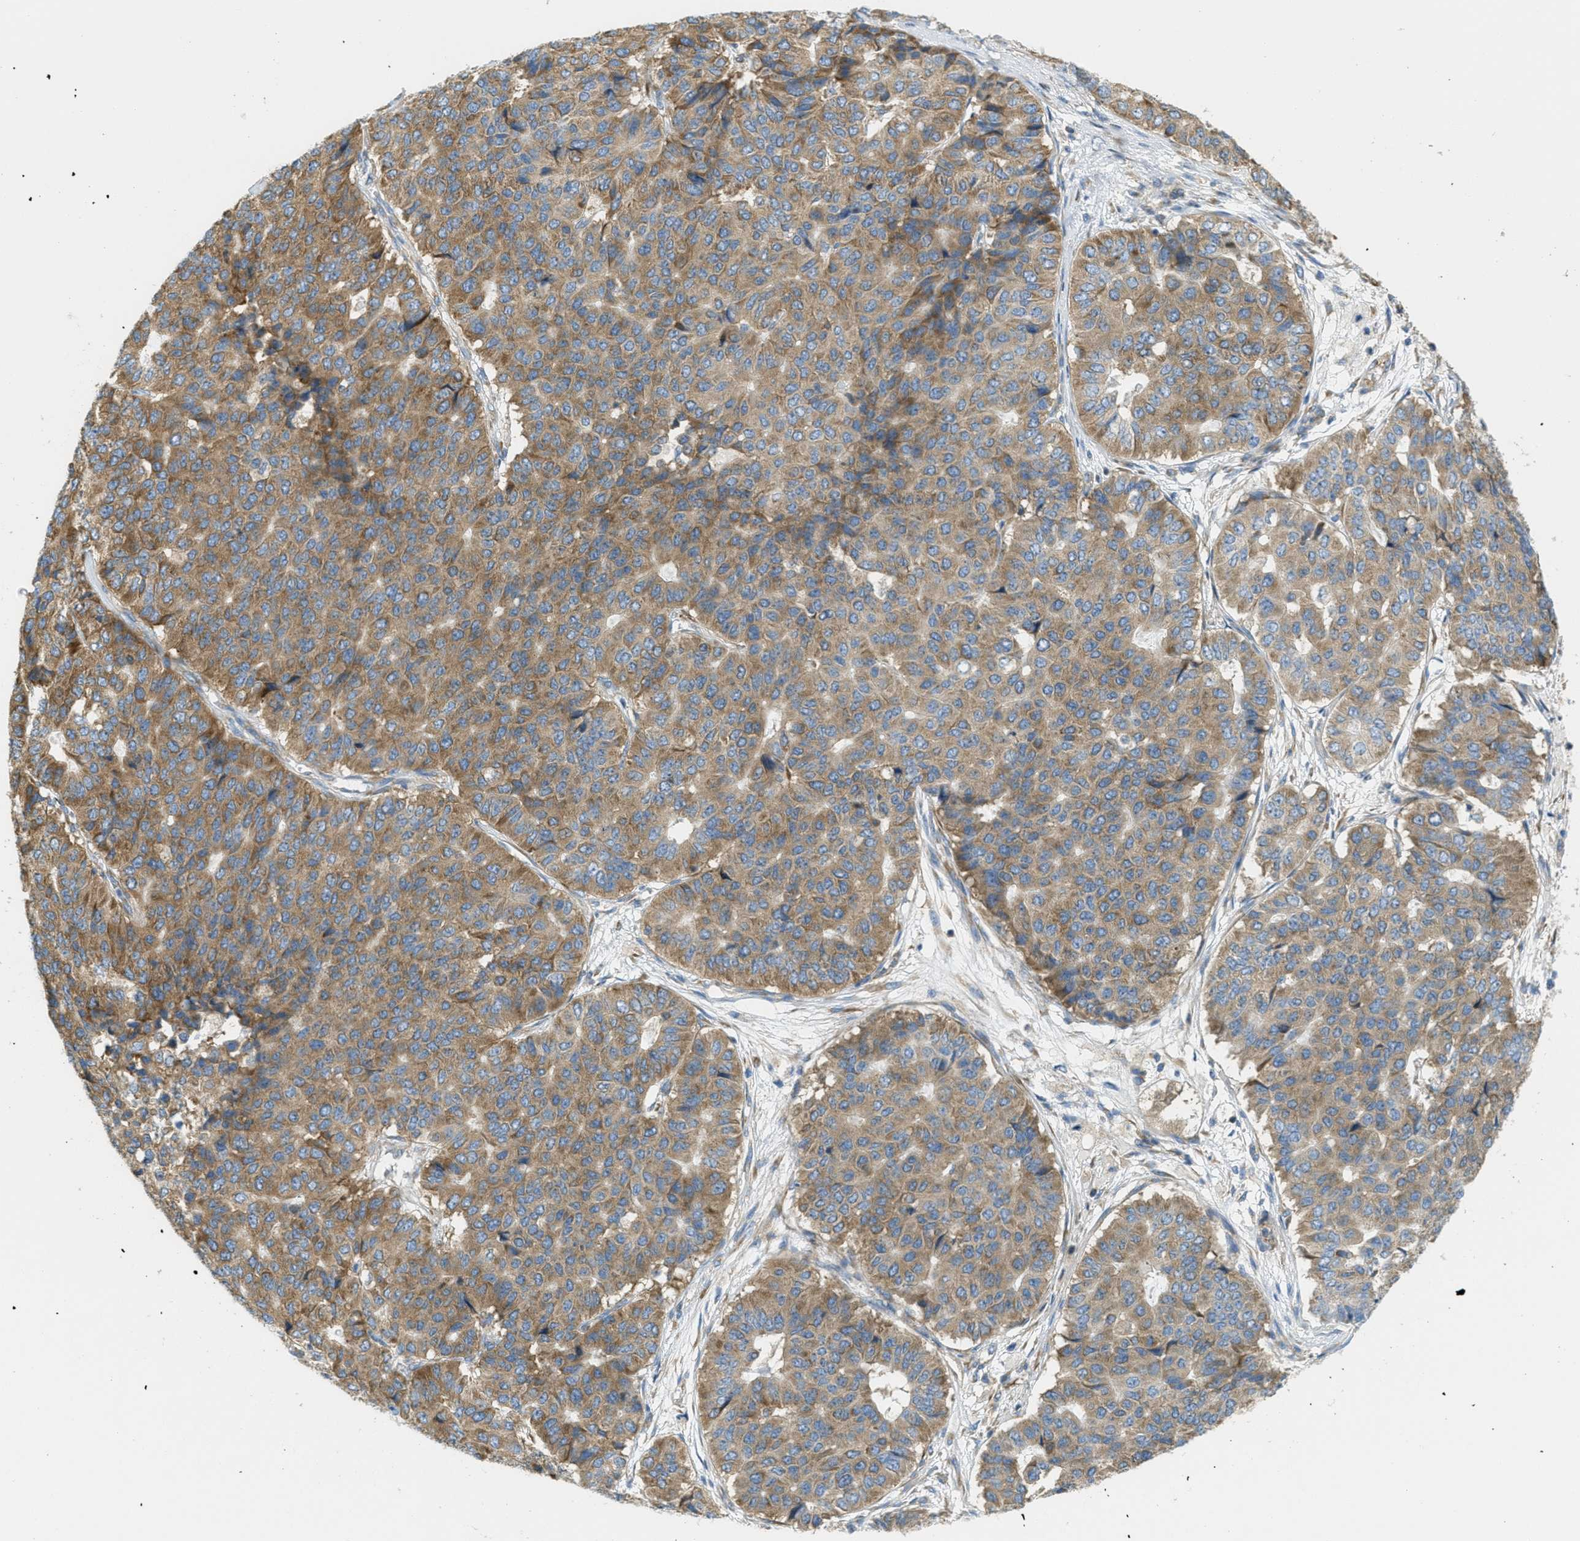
{"staining": {"intensity": "moderate", "quantity": ">75%", "location": "cytoplasmic/membranous"}, "tissue": "pancreatic cancer", "cell_type": "Tumor cells", "image_type": "cancer", "snomed": [{"axis": "morphology", "description": "Adenocarcinoma, NOS"}, {"axis": "topography", "description": "Pancreas"}], "caption": "IHC of human adenocarcinoma (pancreatic) exhibits medium levels of moderate cytoplasmic/membranous staining in about >75% of tumor cells.", "gene": "ABCF1", "patient": {"sex": "male", "age": 50}}